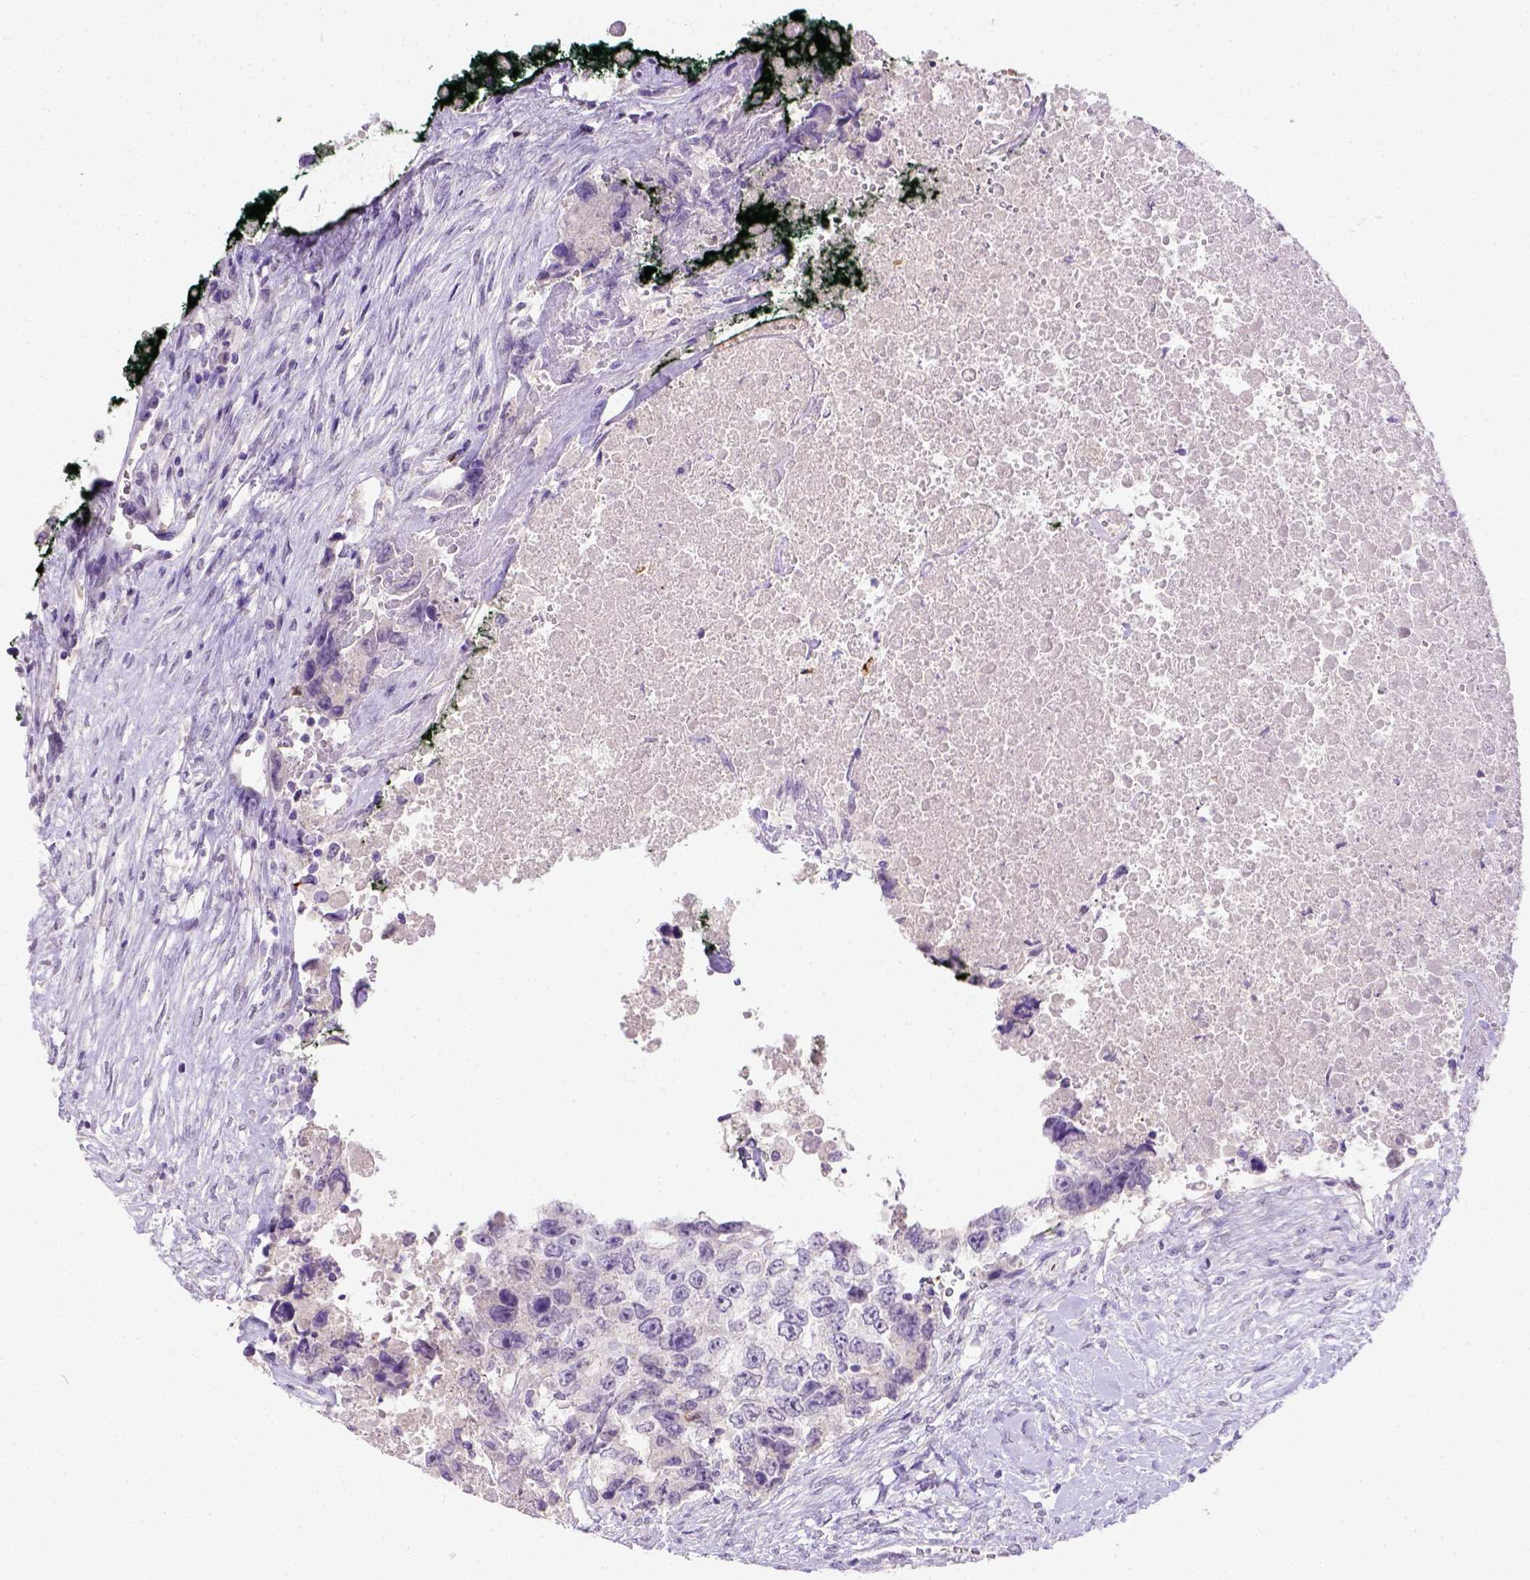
{"staining": {"intensity": "negative", "quantity": "none", "location": "none"}, "tissue": "testis cancer", "cell_type": "Tumor cells", "image_type": "cancer", "snomed": [{"axis": "morphology", "description": "Carcinoma, Embryonal, NOS"}, {"axis": "topography", "description": "Testis"}], "caption": "An image of human testis cancer (embryonal carcinoma) is negative for staining in tumor cells. (DAB immunohistochemistry (IHC), high magnification).", "gene": "B3GAT1", "patient": {"sex": "male", "age": 24}}